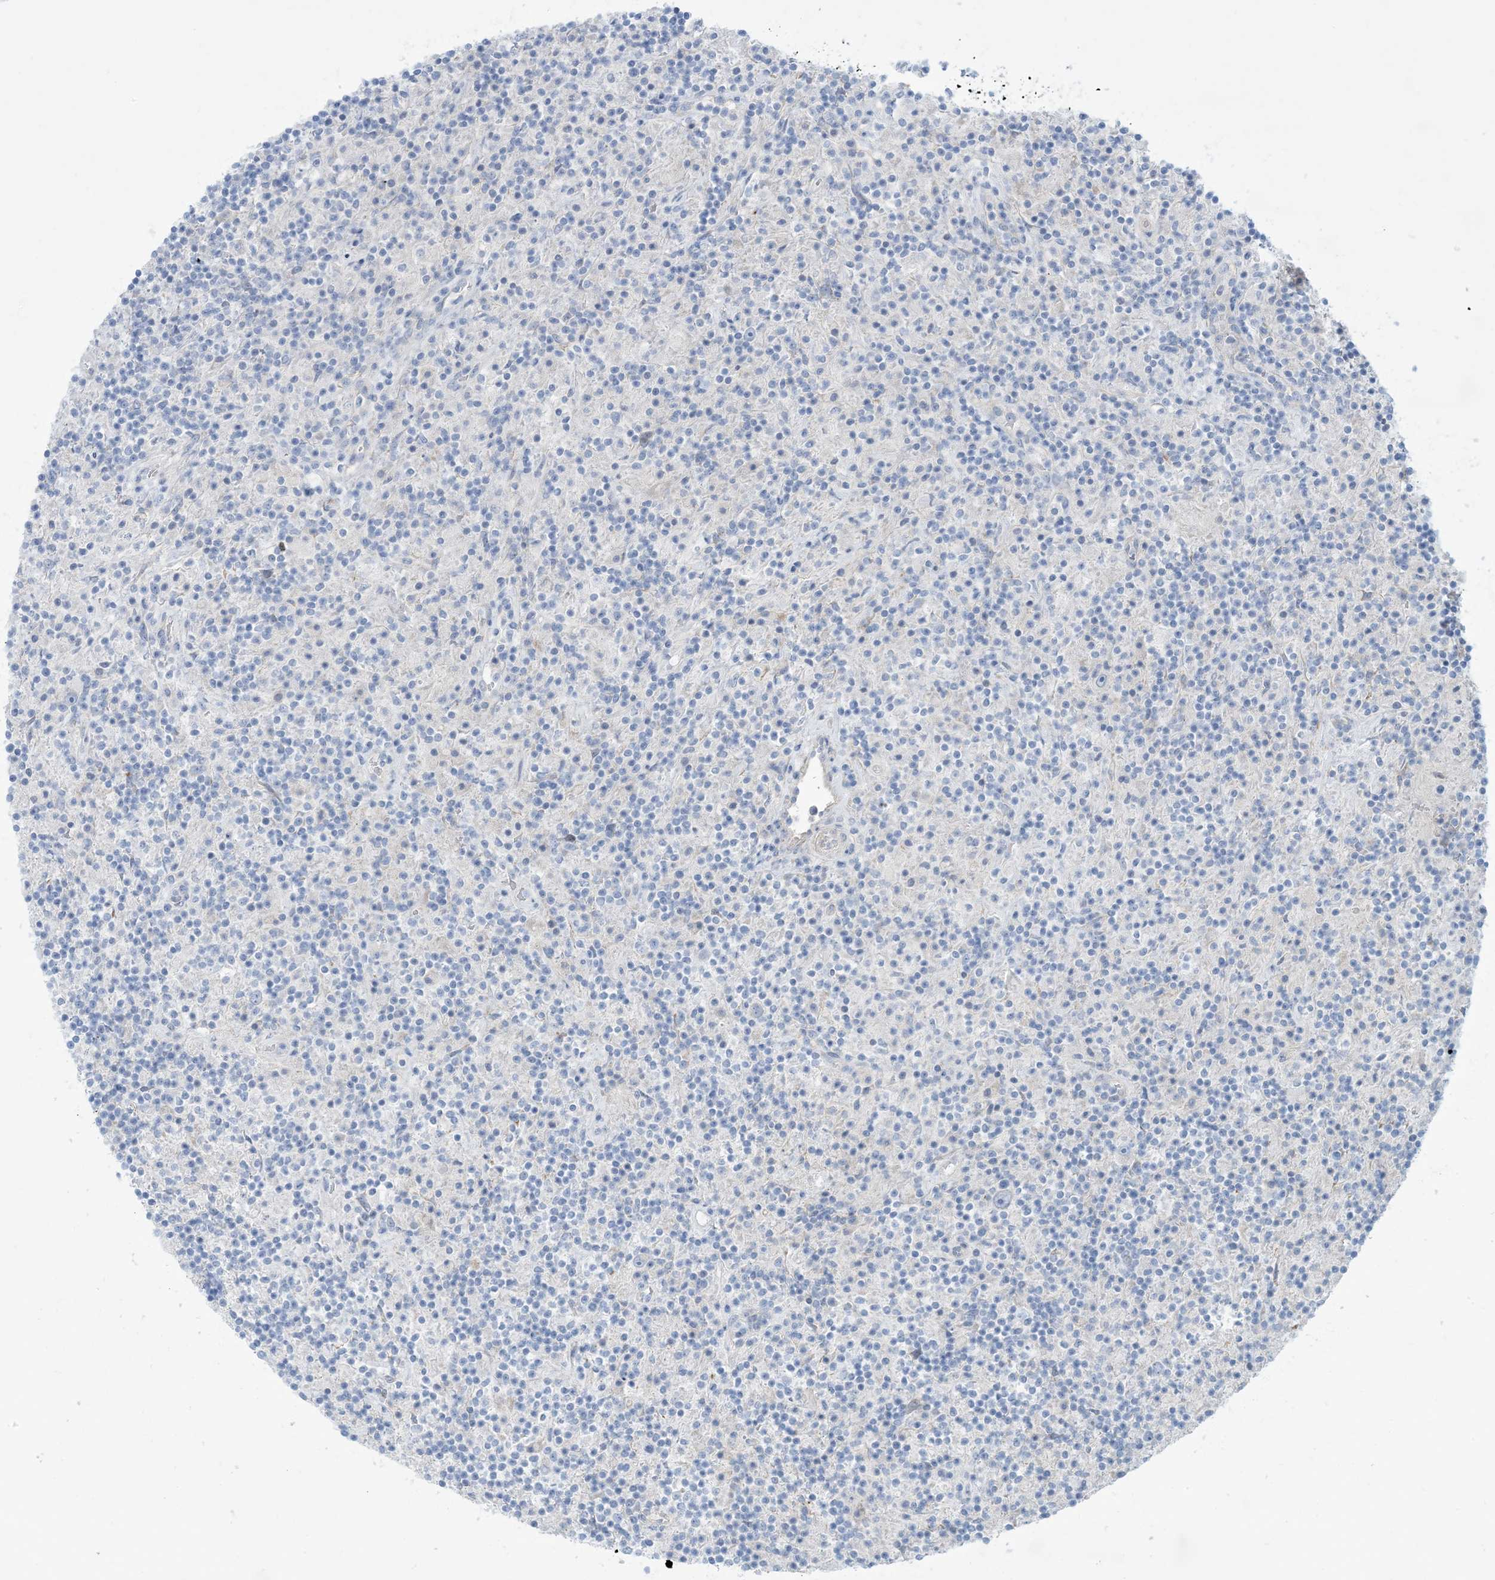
{"staining": {"intensity": "negative", "quantity": "none", "location": "none"}, "tissue": "lymphoma", "cell_type": "Tumor cells", "image_type": "cancer", "snomed": [{"axis": "morphology", "description": "Hodgkin's disease, NOS"}, {"axis": "topography", "description": "Lymph node"}], "caption": "This is a photomicrograph of IHC staining of Hodgkin's disease, which shows no positivity in tumor cells.", "gene": "MTHFD2L", "patient": {"sex": "male", "age": 70}}